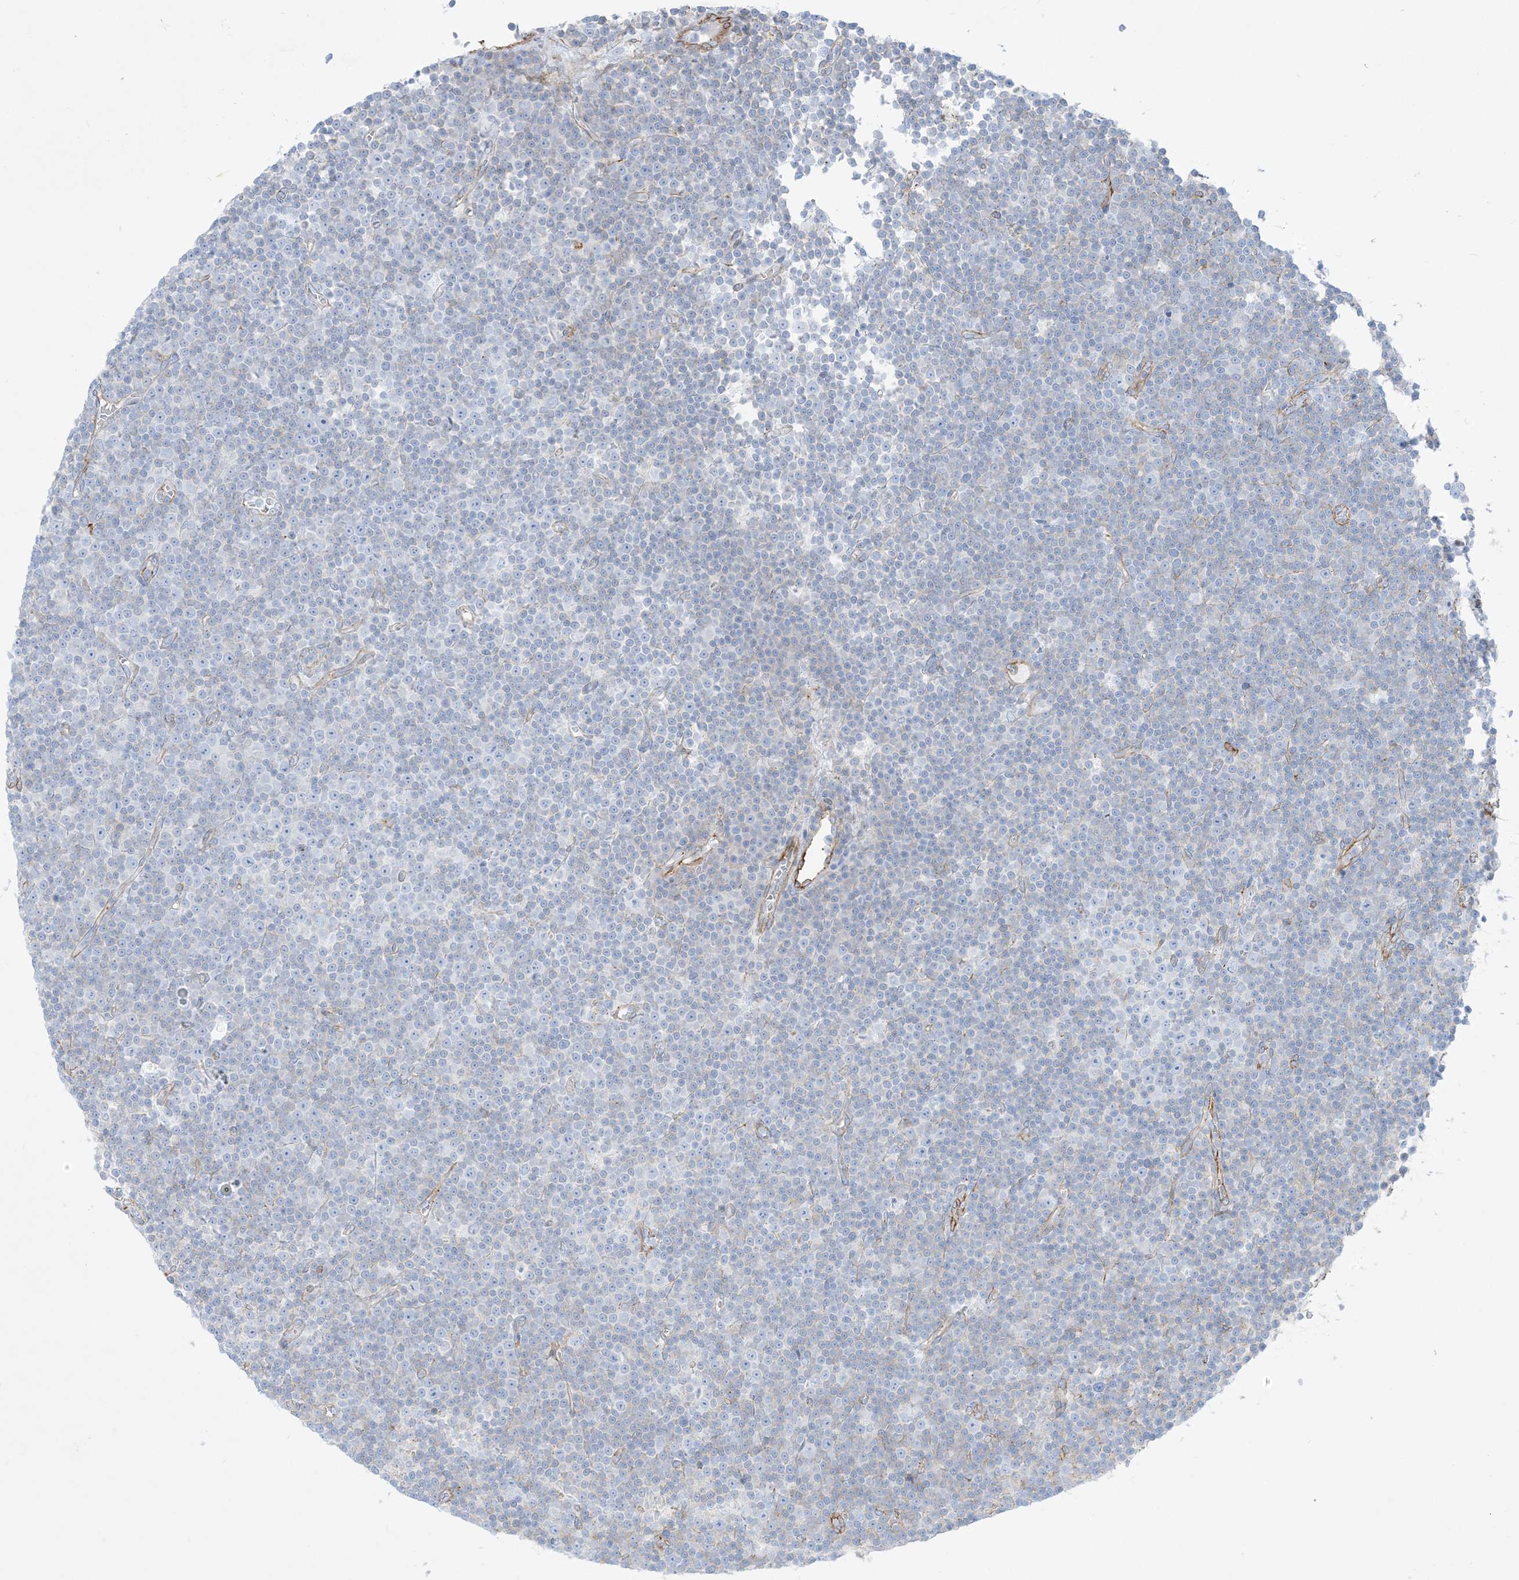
{"staining": {"intensity": "negative", "quantity": "none", "location": "none"}, "tissue": "lymphoma", "cell_type": "Tumor cells", "image_type": "cancer", "snomed": [{"axis": "morphology", "description": "Malignant lymphoma, non-Hodgkin's type, Low grade"}, {"axis": "topography", "description": "Lymph node"}], "caption": "Immunohistochemical staining of human lymphoma demonstrates no significant staining in tumor cells.", "gene": "B3GNT7", "patient": {"sex": "female", "age": 67}}